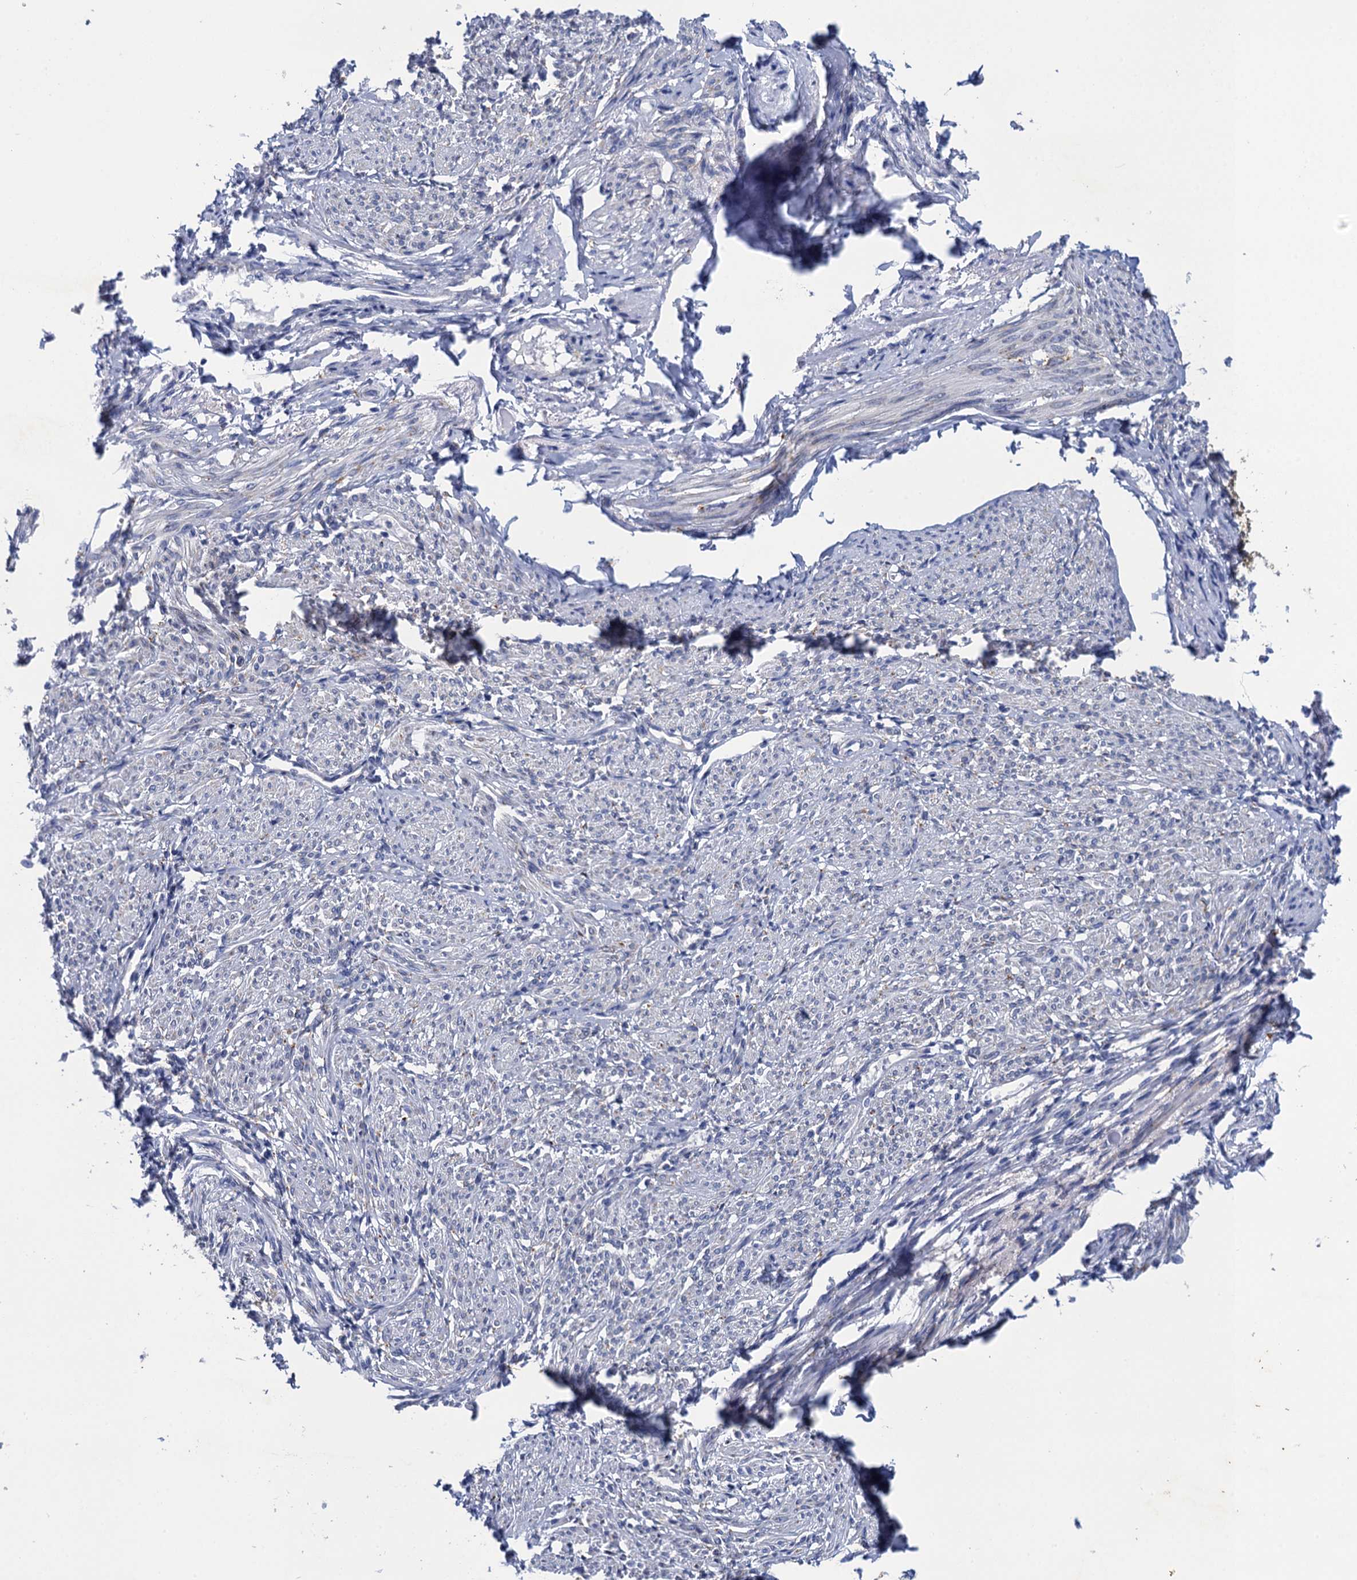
{"staining": {"intensity": "moderate", "quantity": "25%-75%", "location": "cytoplasmic/membranous"}, "tissue": "smooth muscle", "cell_type": "Smooth muscle cells", "image_type": "normal", "snomed": [{"axis": "morphology", "description": "Normal tissue, NOS"}, {"axis": "topography", "description": "Smooth muscle"}], "caption": "Smooth muscle cells show medium levels of moderate cytoplasmic/membranous staining in approximately 25%-75% of cells in benign human smooth muscle.", "gene": "POGLUT3", "patient": {"sex": "female", "age": 39}}